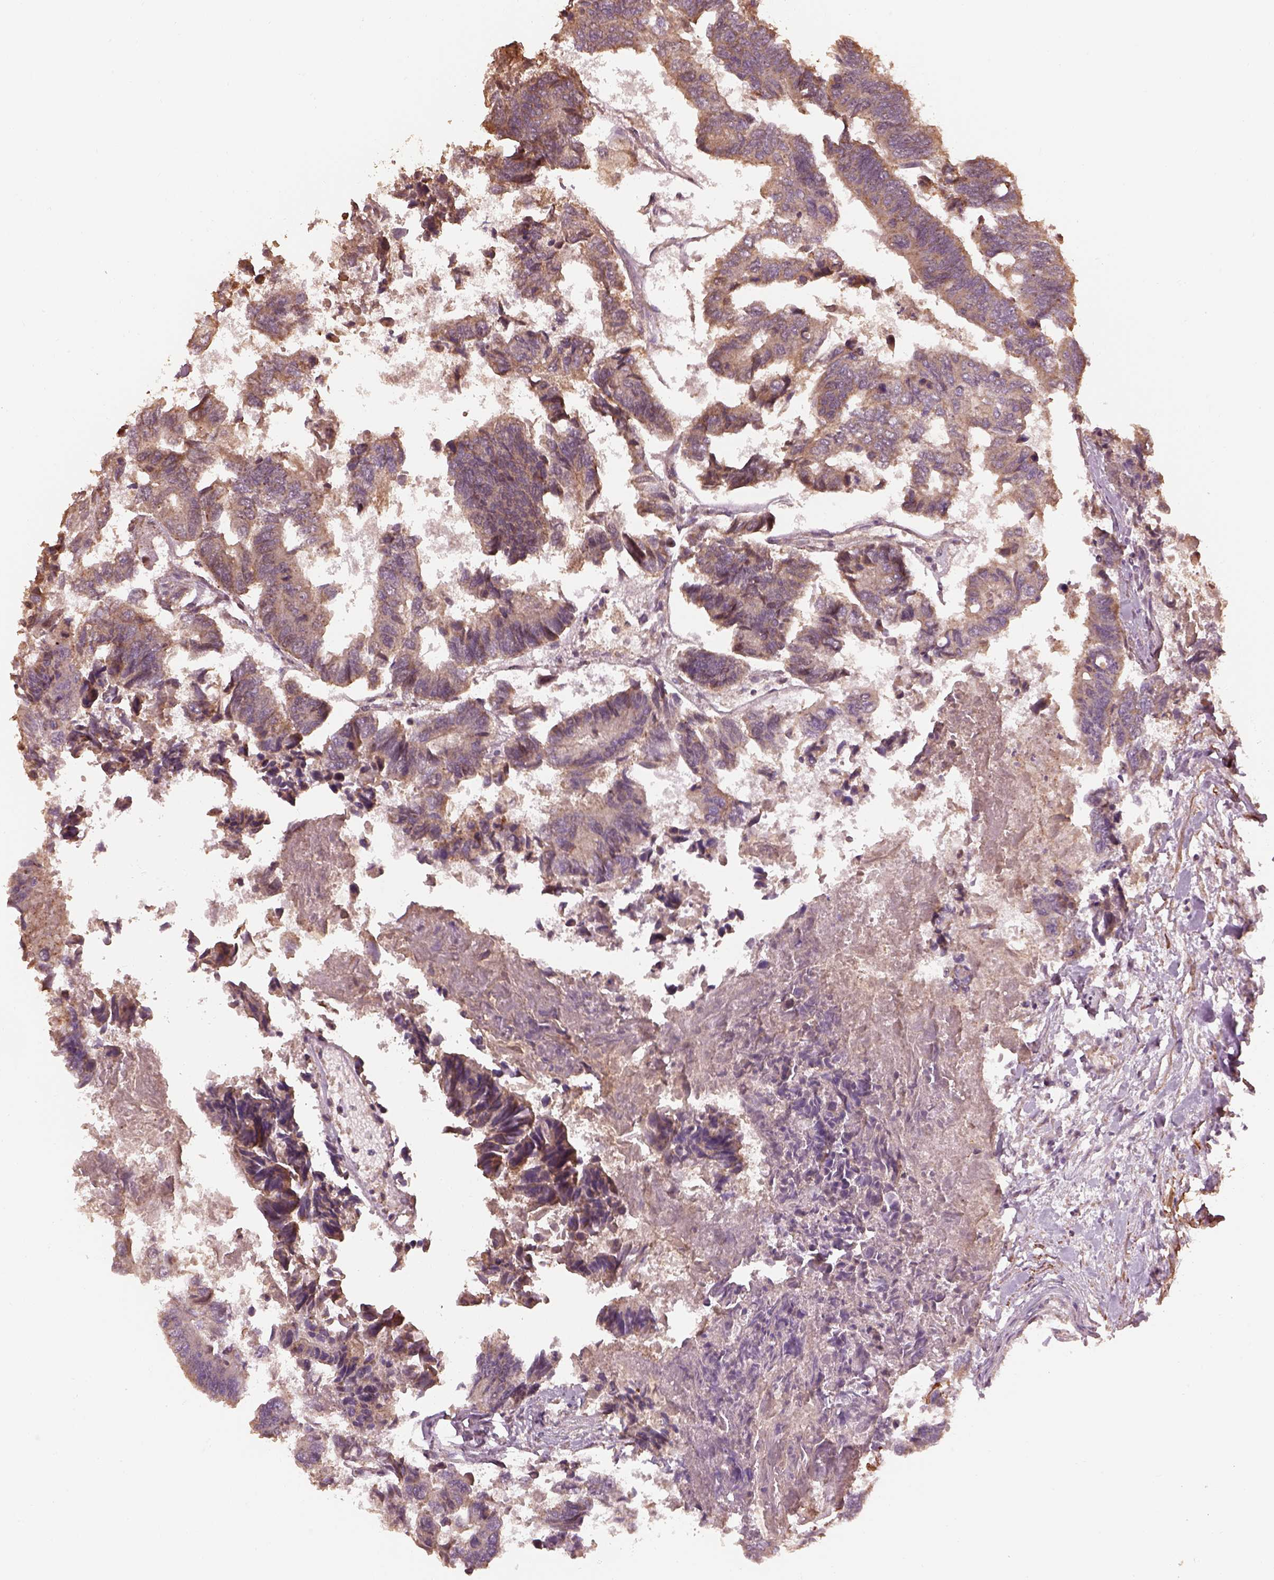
{"staining": {"intensity": "moderate", "quantity": "<25%", "location": "cytoplasmic/membranous"}, "tissue": "colorectal cancer", "cell_type": "Tumor cells", "image_type": "cancer", "snomed": [{"axis": "morphology", "description": "Adenocarcinoma, NOS"}, {"axis": "topography", "description": "Colon"}], "caption": "Moderate cytoplasmic/membranous positivity for a protein is identified in approximately <25% of tumor cells of colorectal cancer using immunohistochemistry (IHC).", "gene": "METTL4", "patient": {"sex": "female", "age": 65}}